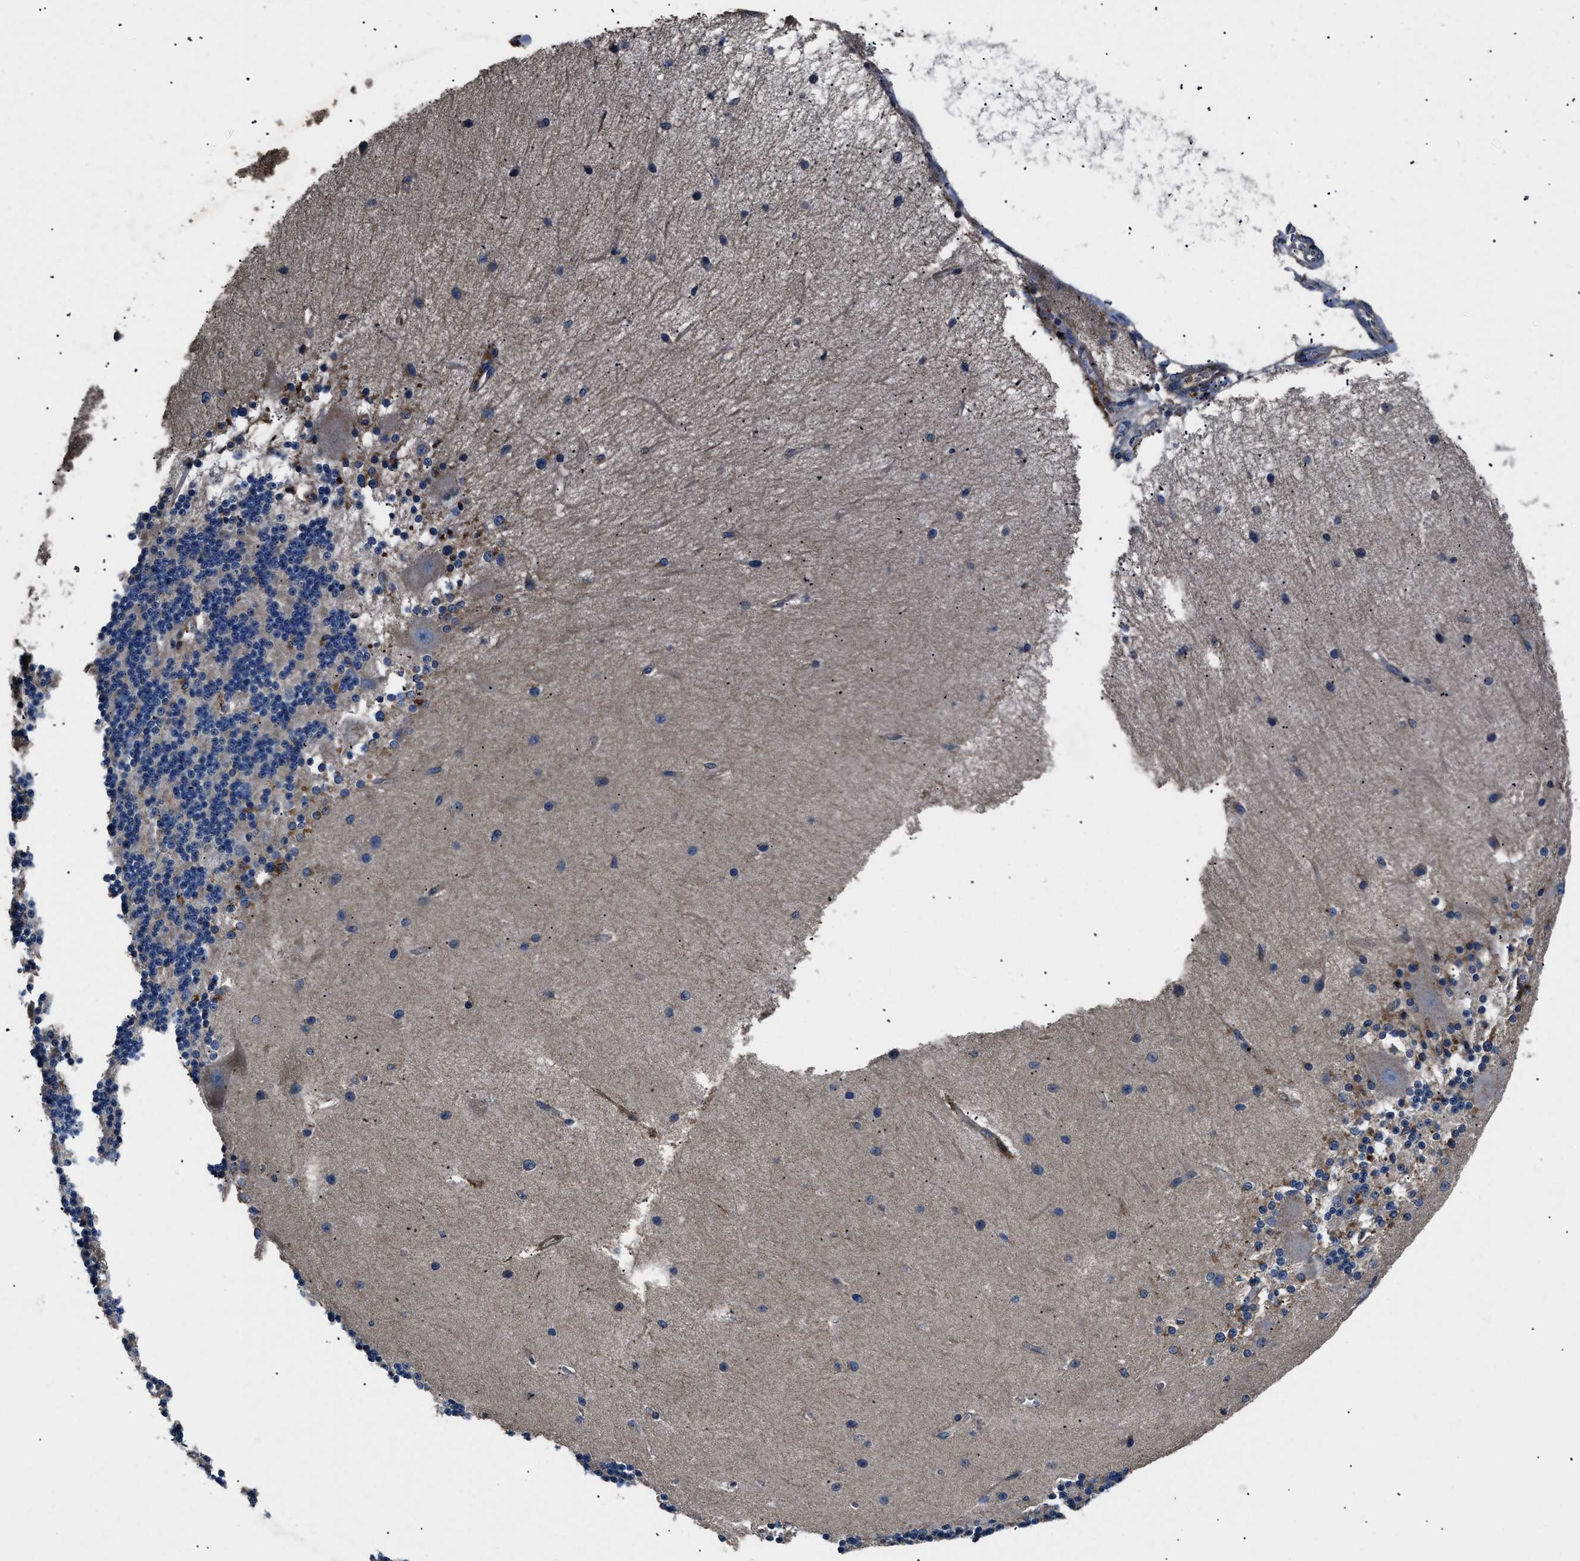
{"staining": {"intensity": "negative", "quantity": "none", "location": "none"}, "tissue": "cerebellum", "cell_type": "Cells in granular layer", "image_type": "normal", "snomed": [{"axis": "morphology", "description": "Normal tissue, NOS"}, {"axis": "topography", "description": "Cerebellum"}], "caption": "Benign cerebellum was stained to show a protein in brown. There is no significant expression in cells in granular layer.", "gene": "CD276", "patient": {"sex": "female", "age": 54}}